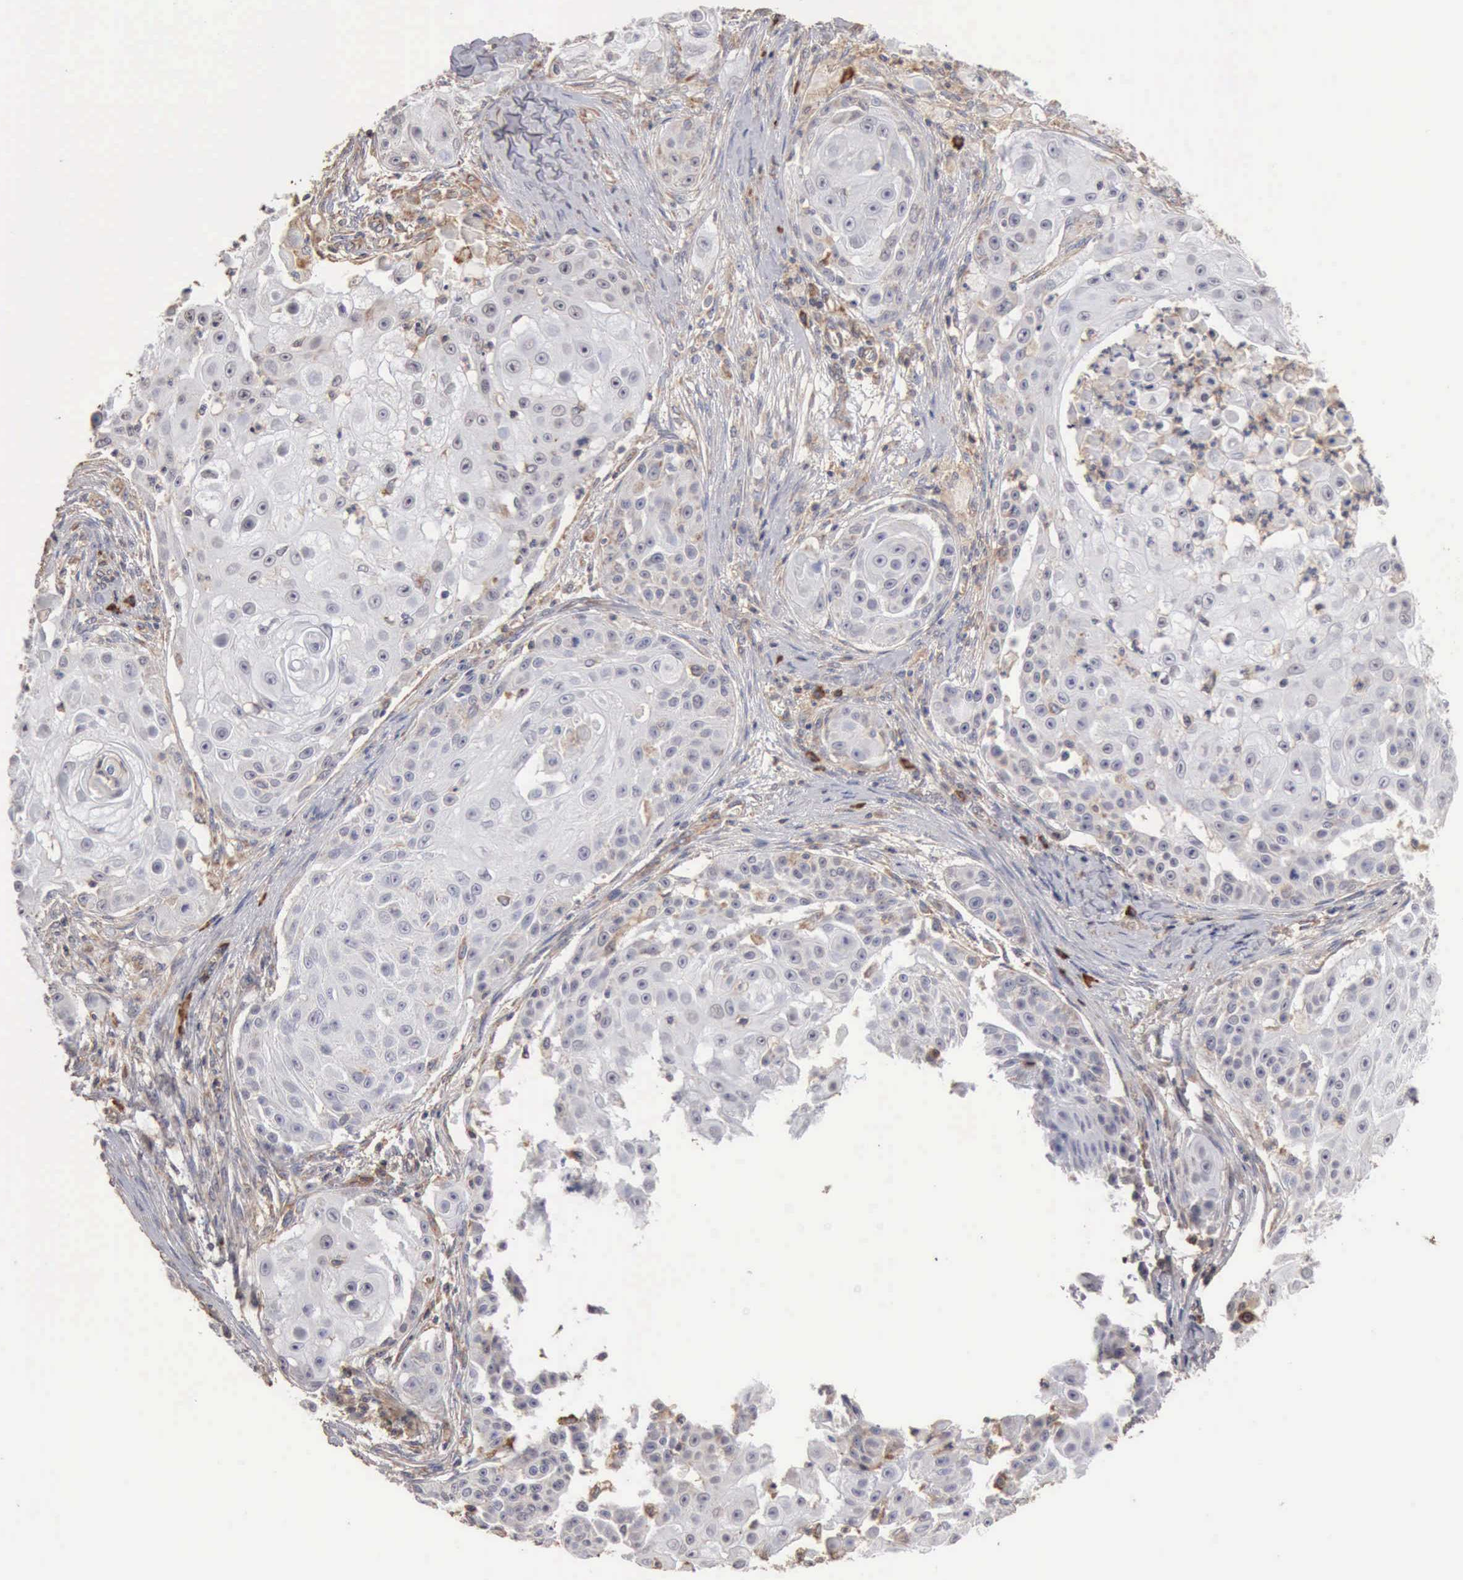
{"staining": {"intensity": "negative", "quantity": "none", "location": "none"}, "tissue": "skin cancer", "cell_type": "Tumor cells", "image_type": "cancer", "snomed": [{"axis": "morphology", "description": "Squamous cell carcinoma, NOS"}, {"axis": "topography", "description": "Skin"}], "caption": "Micrograph shows no significant protein expression in tumor cells of skin cancer.", "gene": "GPR101", "patient": {"sex": "female", "age": 57}}